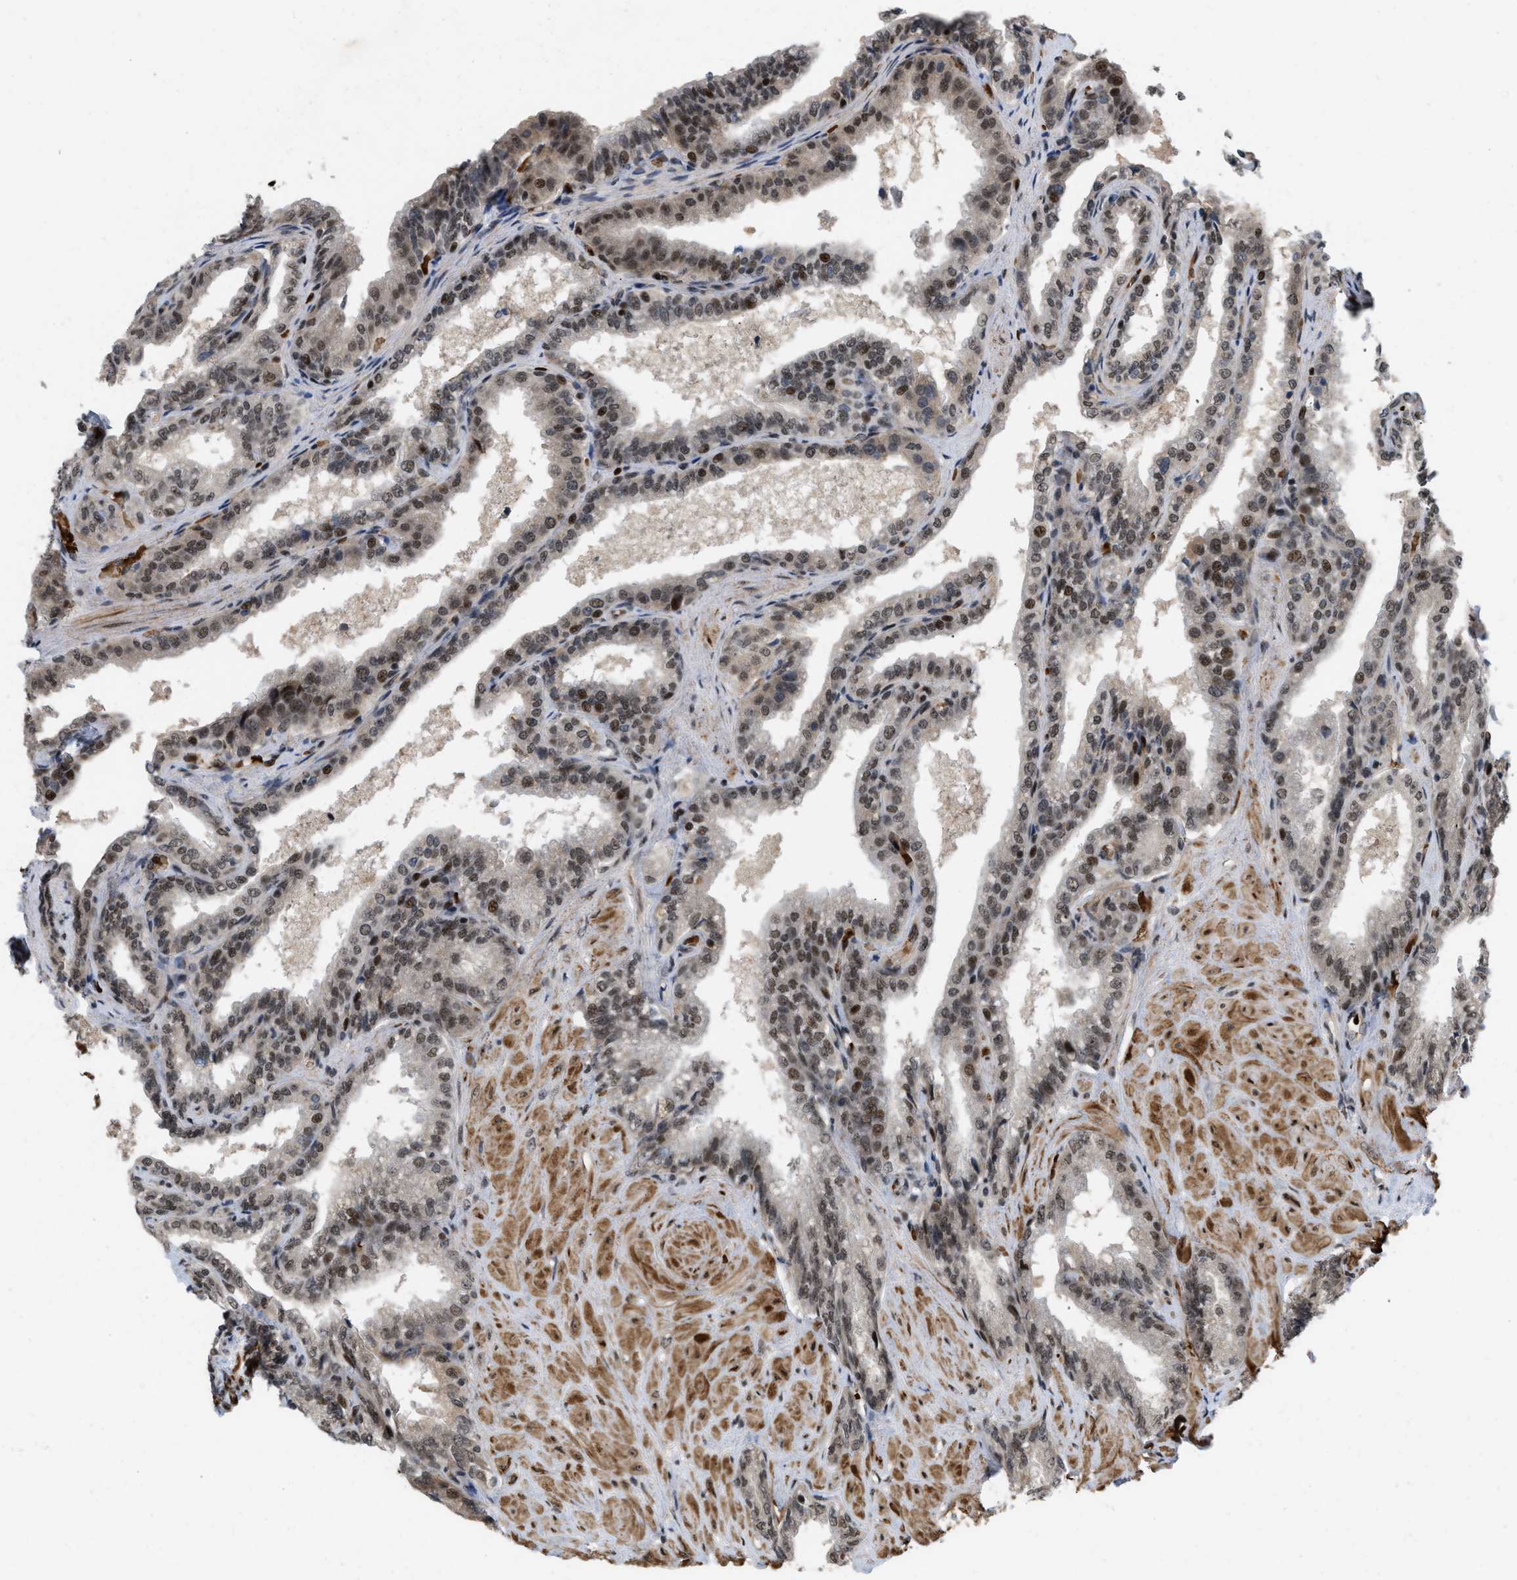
{"staining": {"intensity": "moderate", "quantity": ">75%", "location": "nuclear"}, "tissue": "seminal vesicle", "cell_type": "Glandular cells", "image_type": "normal", "snomed": [{"axis": "morphology", "description": "Normal tissue, NOS"}, {"axis": "topography", "description": "Seminal veicle"}], "caption": "Moderate nuclear protein staining is identified in approximately >75% of glandular cells in seminal vesicle. (DAB (3,3'-diaminobenzidine) = brown stain, brightfield microscopy at high magnification).", "gene": "ANKRD11", "patient": {"sex": "male", "age": 46}}